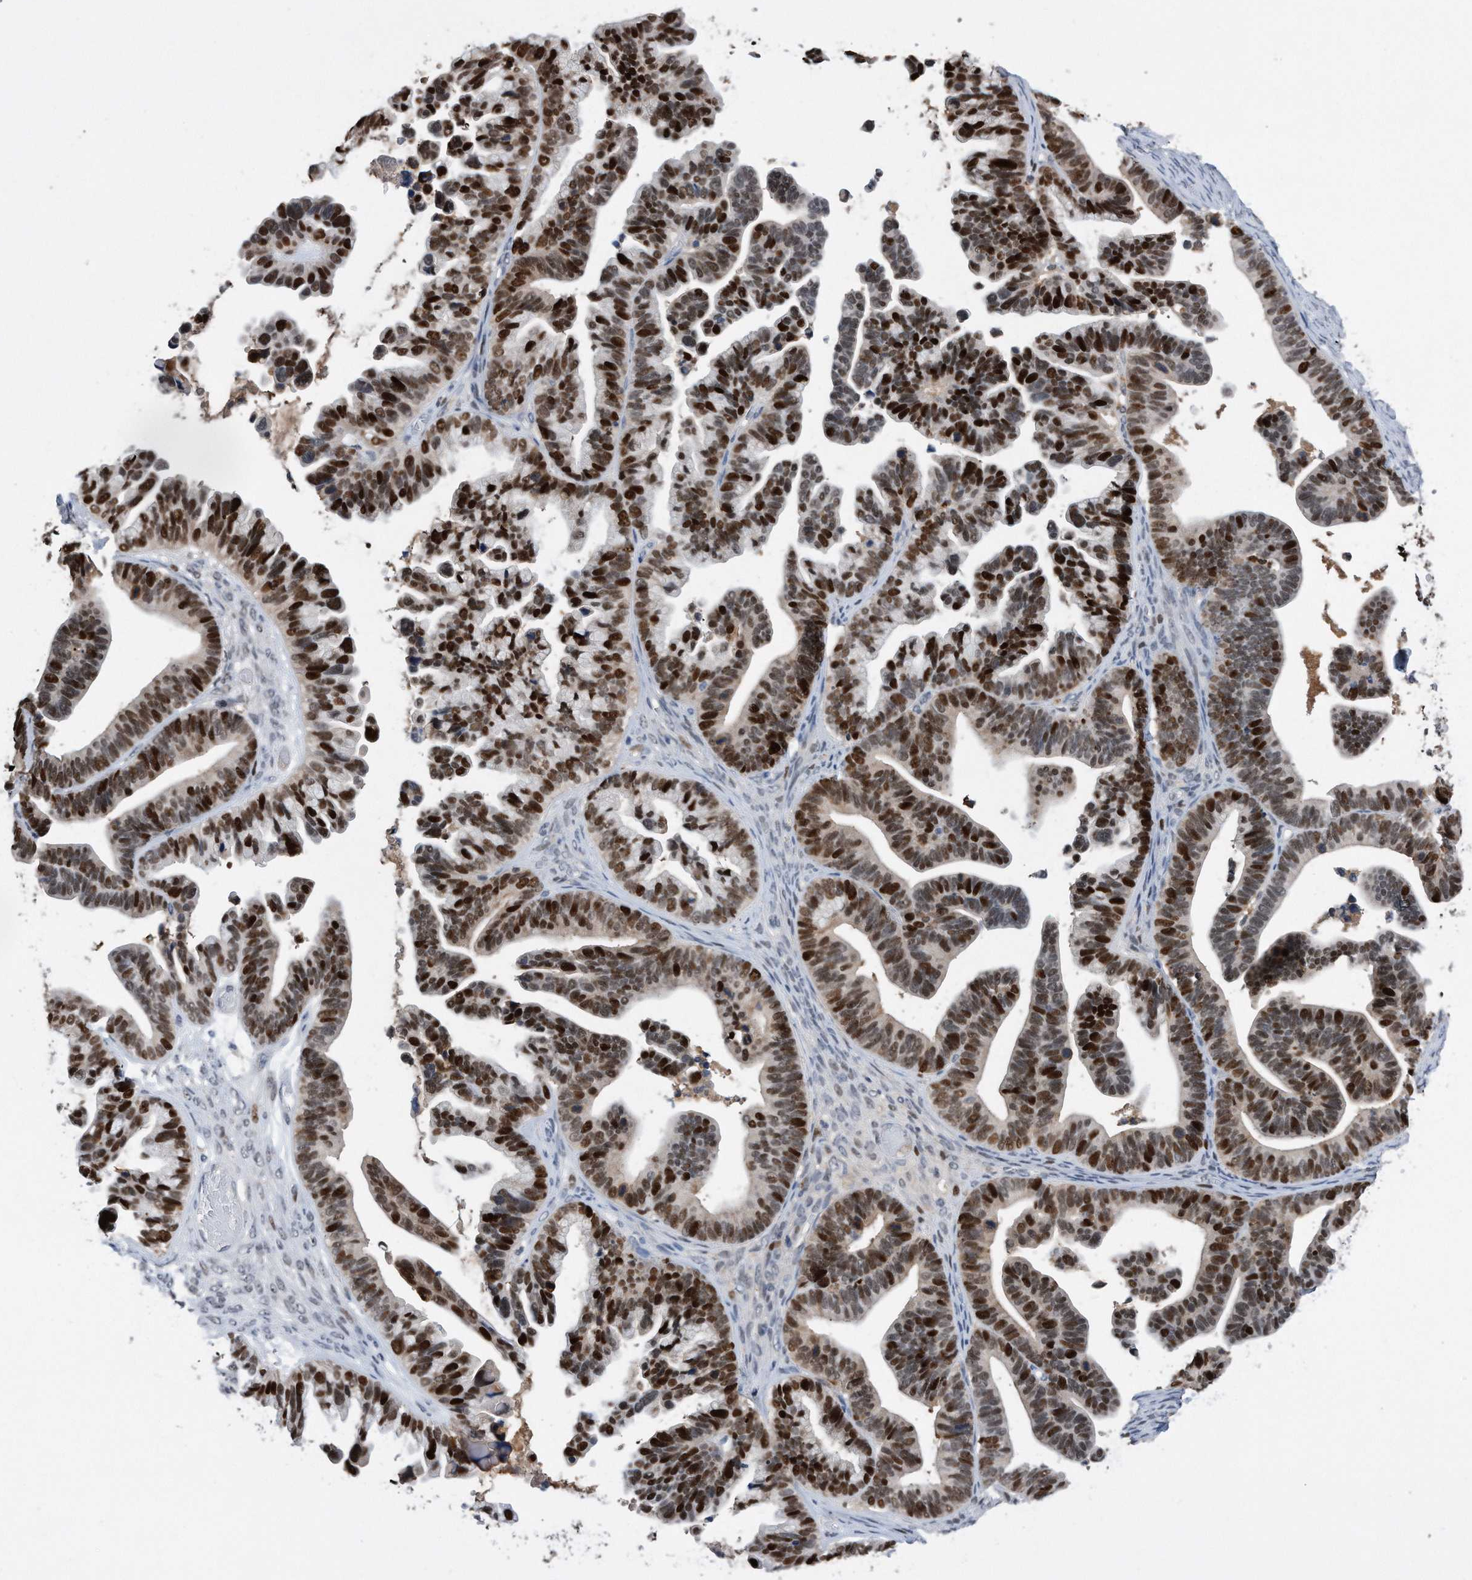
{"staining": {"intensity": "strong", "quantity": ">75%", "location": "nuclear"}, "tissue": "ovarian cancer", "cell_type": "Tumor cells", "image_type": "cancer", "snomed": [{"axis": "morphology", "description": "Cystadenocarcinoma, serous, NOS"}, {"axis": "topography", "description": "Ovary"}], "caption": "Ovarian serous cystadenocarcinoma stained with immunohistochemistry reveals strong nuclear positivity in approximately >75% of tumor cells.", "gene": "PCNA", "patient": {"sex": "female", "age": 56}}